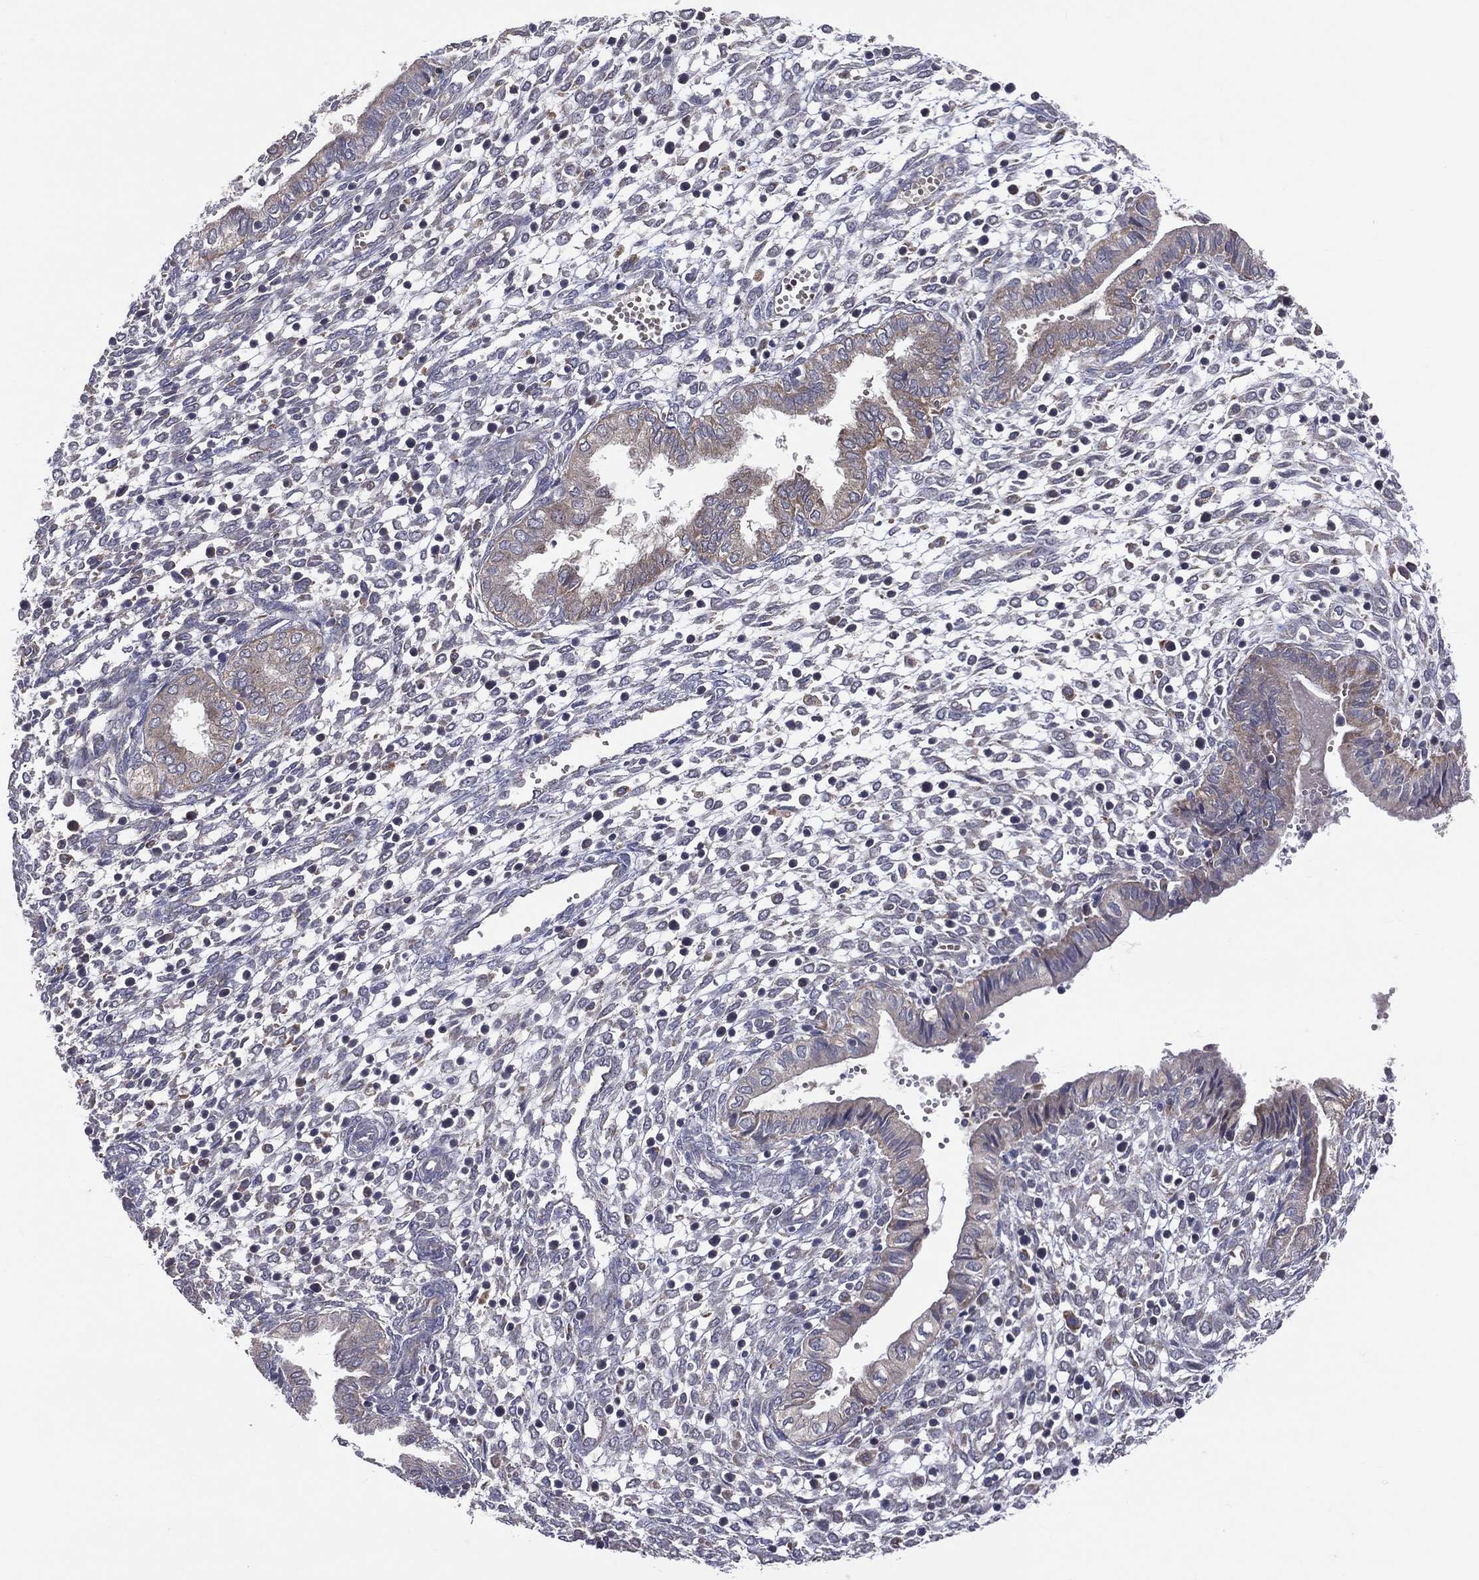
{"staining": {"intensity": "negative", "quantity": "none", "location": "none"}, "tissue": "endometrium", "cell_type": "Cells in endometrial stroma", "image_type": "normal", "snomed": [{"axis": "morphology", "description": "Normal tissue, NOS"}, {"axis": "topography", "description": "Endometrium"}], "caption": "Immunohistochemistry histopathology image of benign endometrium stained for a protein (brown), which shows no expression in cells in endometrial stroma.", "gene": "STARD3", "patient": {"sex": "female", "age": 43}}